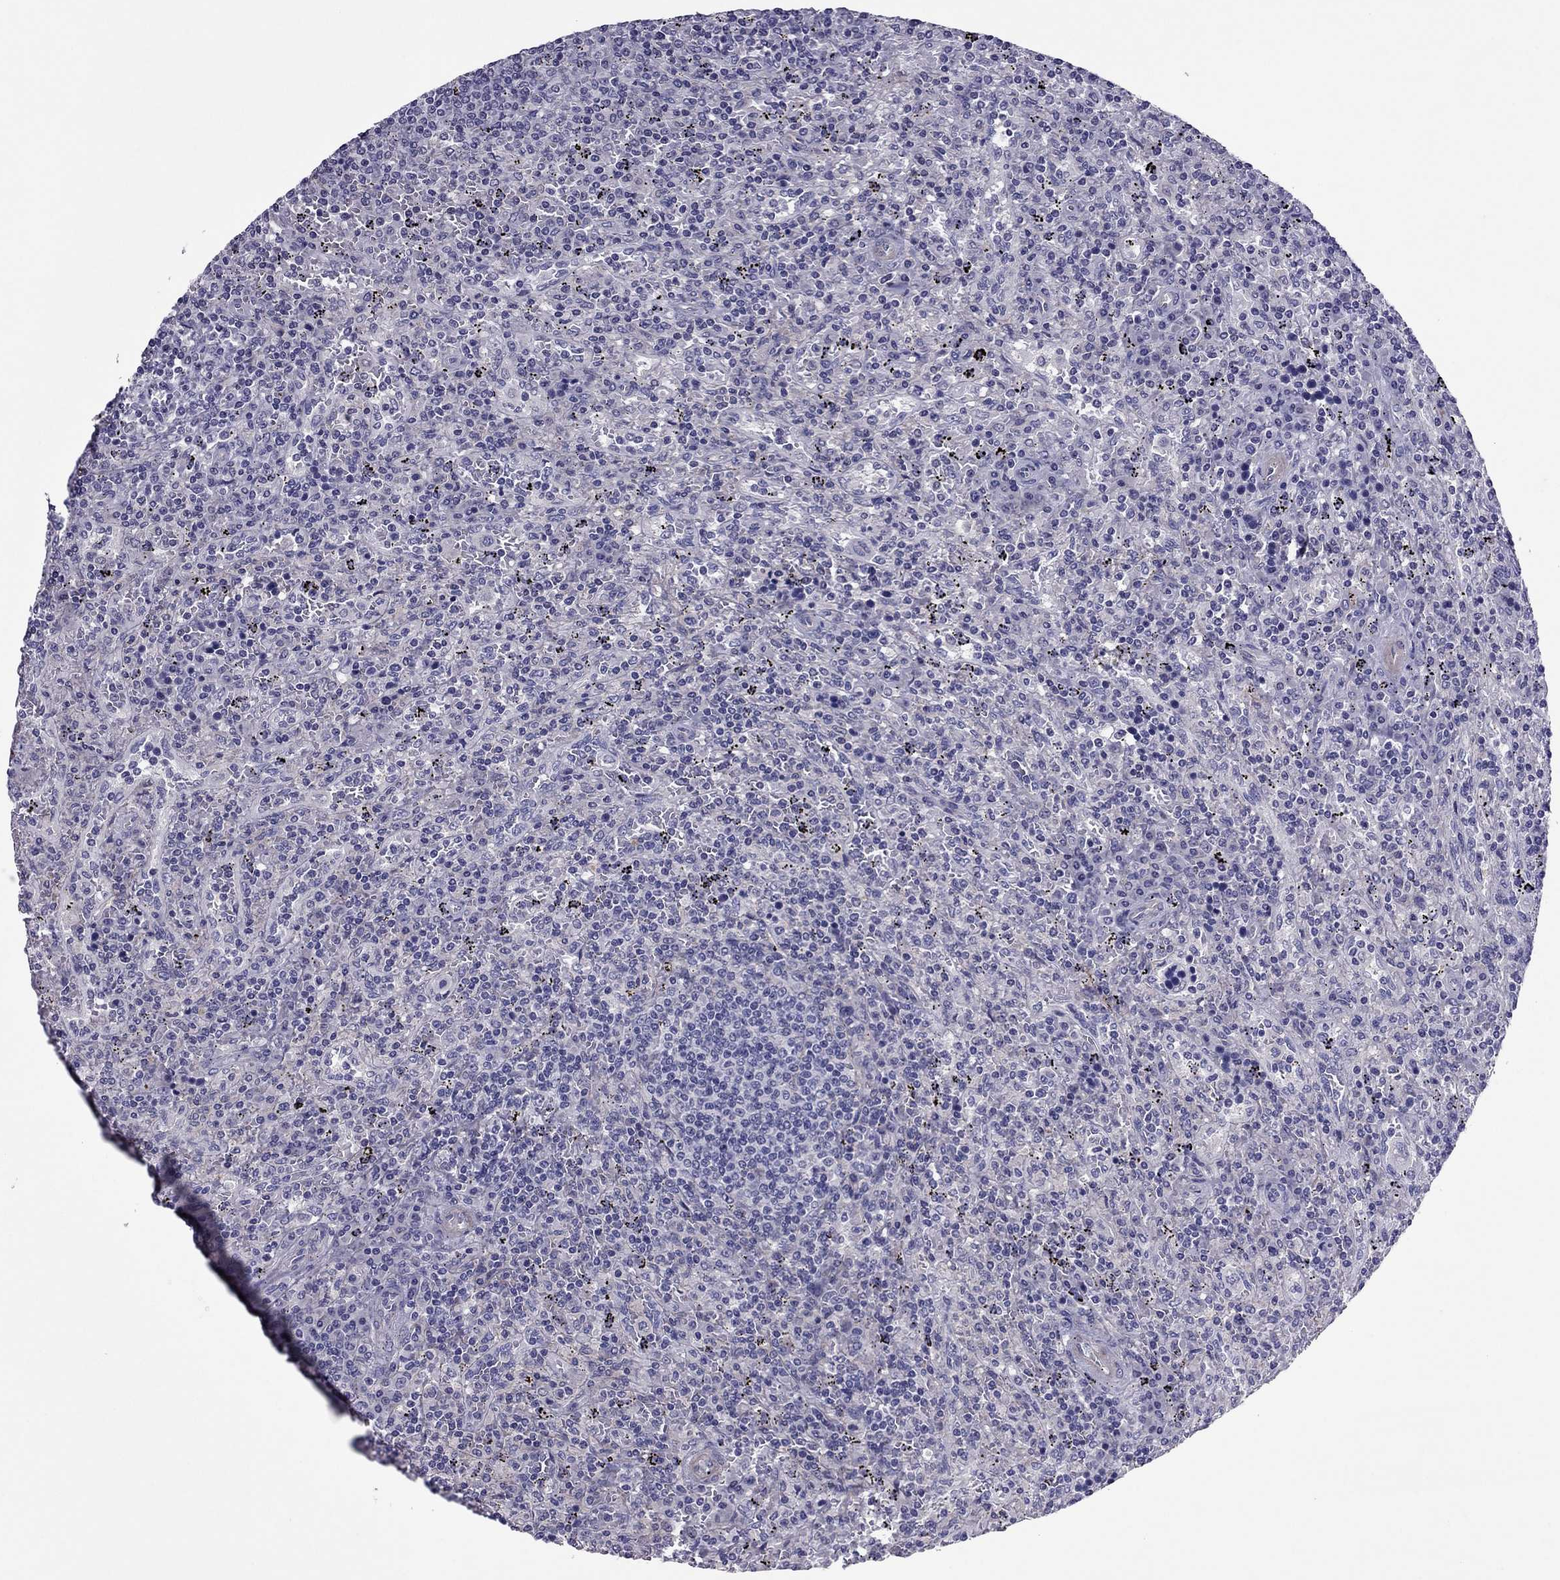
{"staining": {"intensity": "negative", "quantity": "none", "location": "none"}, "tissue": "lymphoma", "cell_type": "Tumor cells", "image_type": "cancer", "snomed": [{"axis": "morphology", "description": "Malignant lymphoma, non-Hodgkin's type, Low grade"}, {"axis": "topography", "description": "Spleen"}], "caption": "This is a micrograph of immunohistochemistry (IHC) staining of lymphoma, which shows no positivity in tumor cells.", "gene": "SLC16A8", "patient": {"sex": "male", "age": 62}}